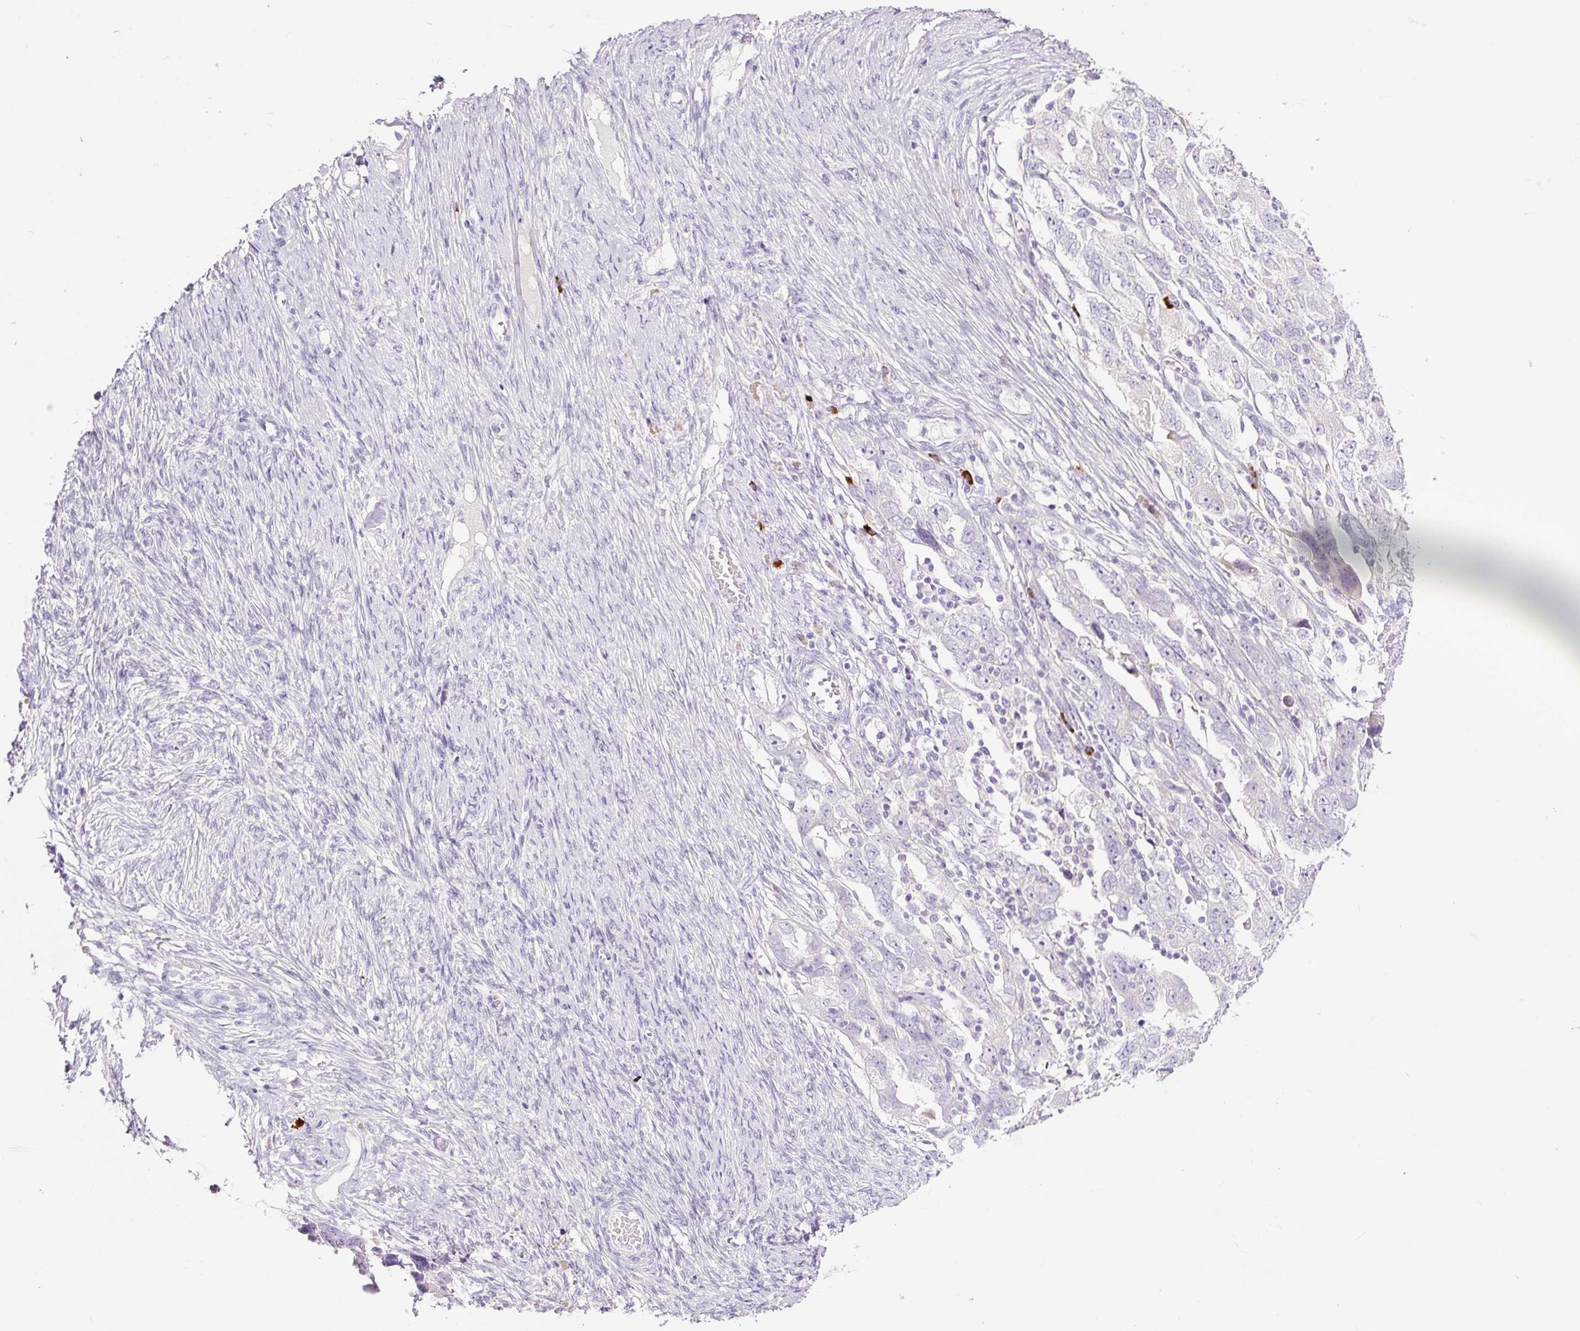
{"staining": {"intensity": "negative", "quantity": "none", "location": "none"}, "tissue": "ovarian cancer", "cell_type": "Tumor cells", "image_type": "cancer", "snomed": [{"axis": "morphology", "description": "Carcinoma, NOS"}, {"axis": "morphology", "description": "Cystadenocarcinoma, serous, NOS"}, {"axis": "topography", "description": "Ovary"}], "caption": "Tumor cells are negative for protein expression in human serous cystadenocarcinoma (ovarian).", "gene": "RNF212B", "patient": {"sex": "female", "age": 69}}